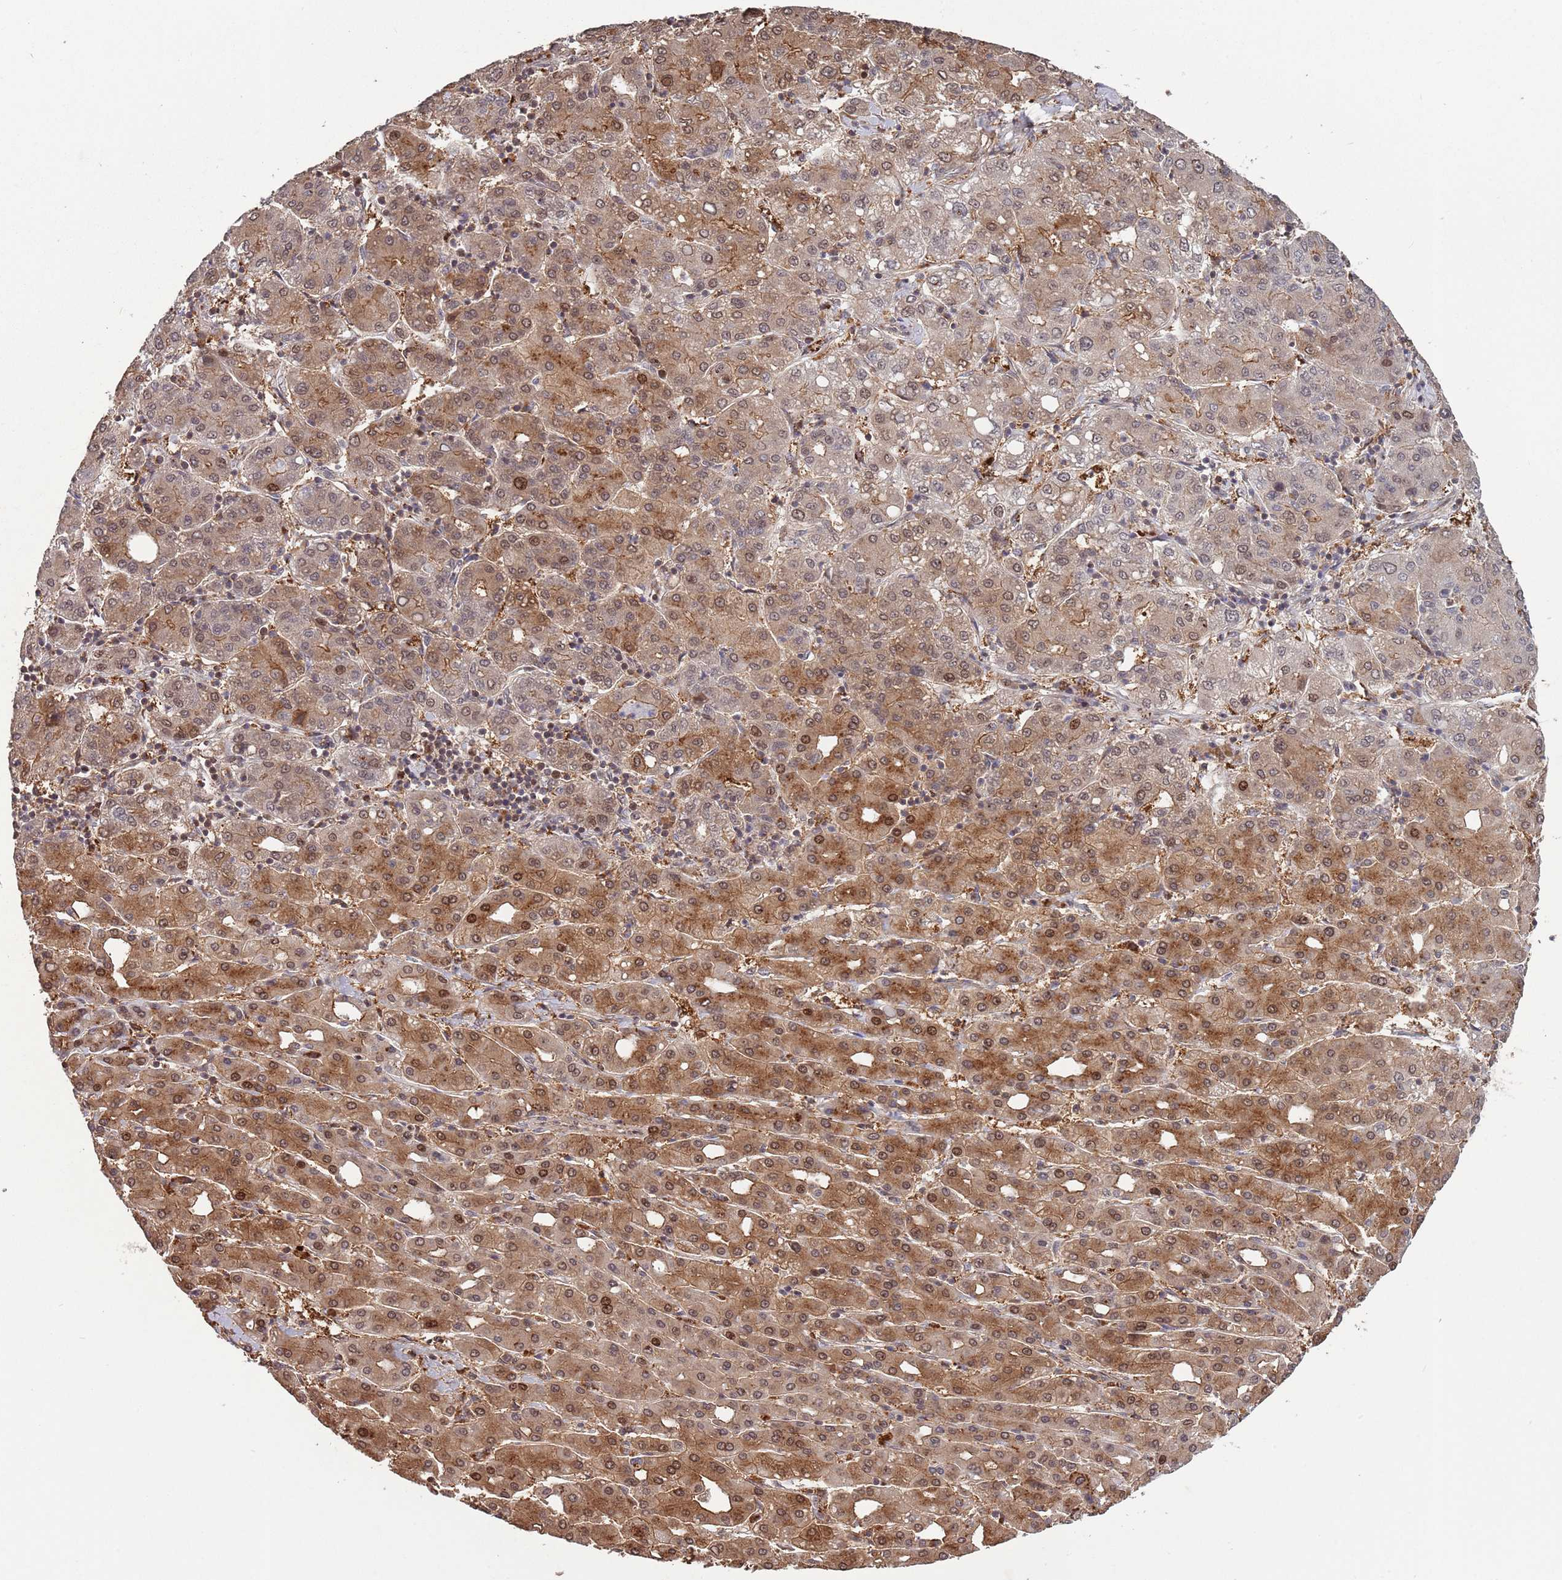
{"staining": {"intensity": "moderate", "quantity": "25%-75%", "location": "cytoplasmic/membranous,nuclear"}, "tissue": "liver cancer", "cell_type": "Tumor cells", "image_type": "cancer", "snomed": [{"axis": "morphology", "description": "Carcinoma, Hepatocellular, NOS"}, {"axis": "topography", "description": "Liver"}], "caption": "This is a micrograph of immunohistochemistry (IHC) staining of liver cancer (hepatocellular carcinoma), which shows moderate expression in the cytoplasmic/membranous and nuclear of tumor cells.", "gene": "SALL1", "patient": {"sex": "male", "age": 65}}